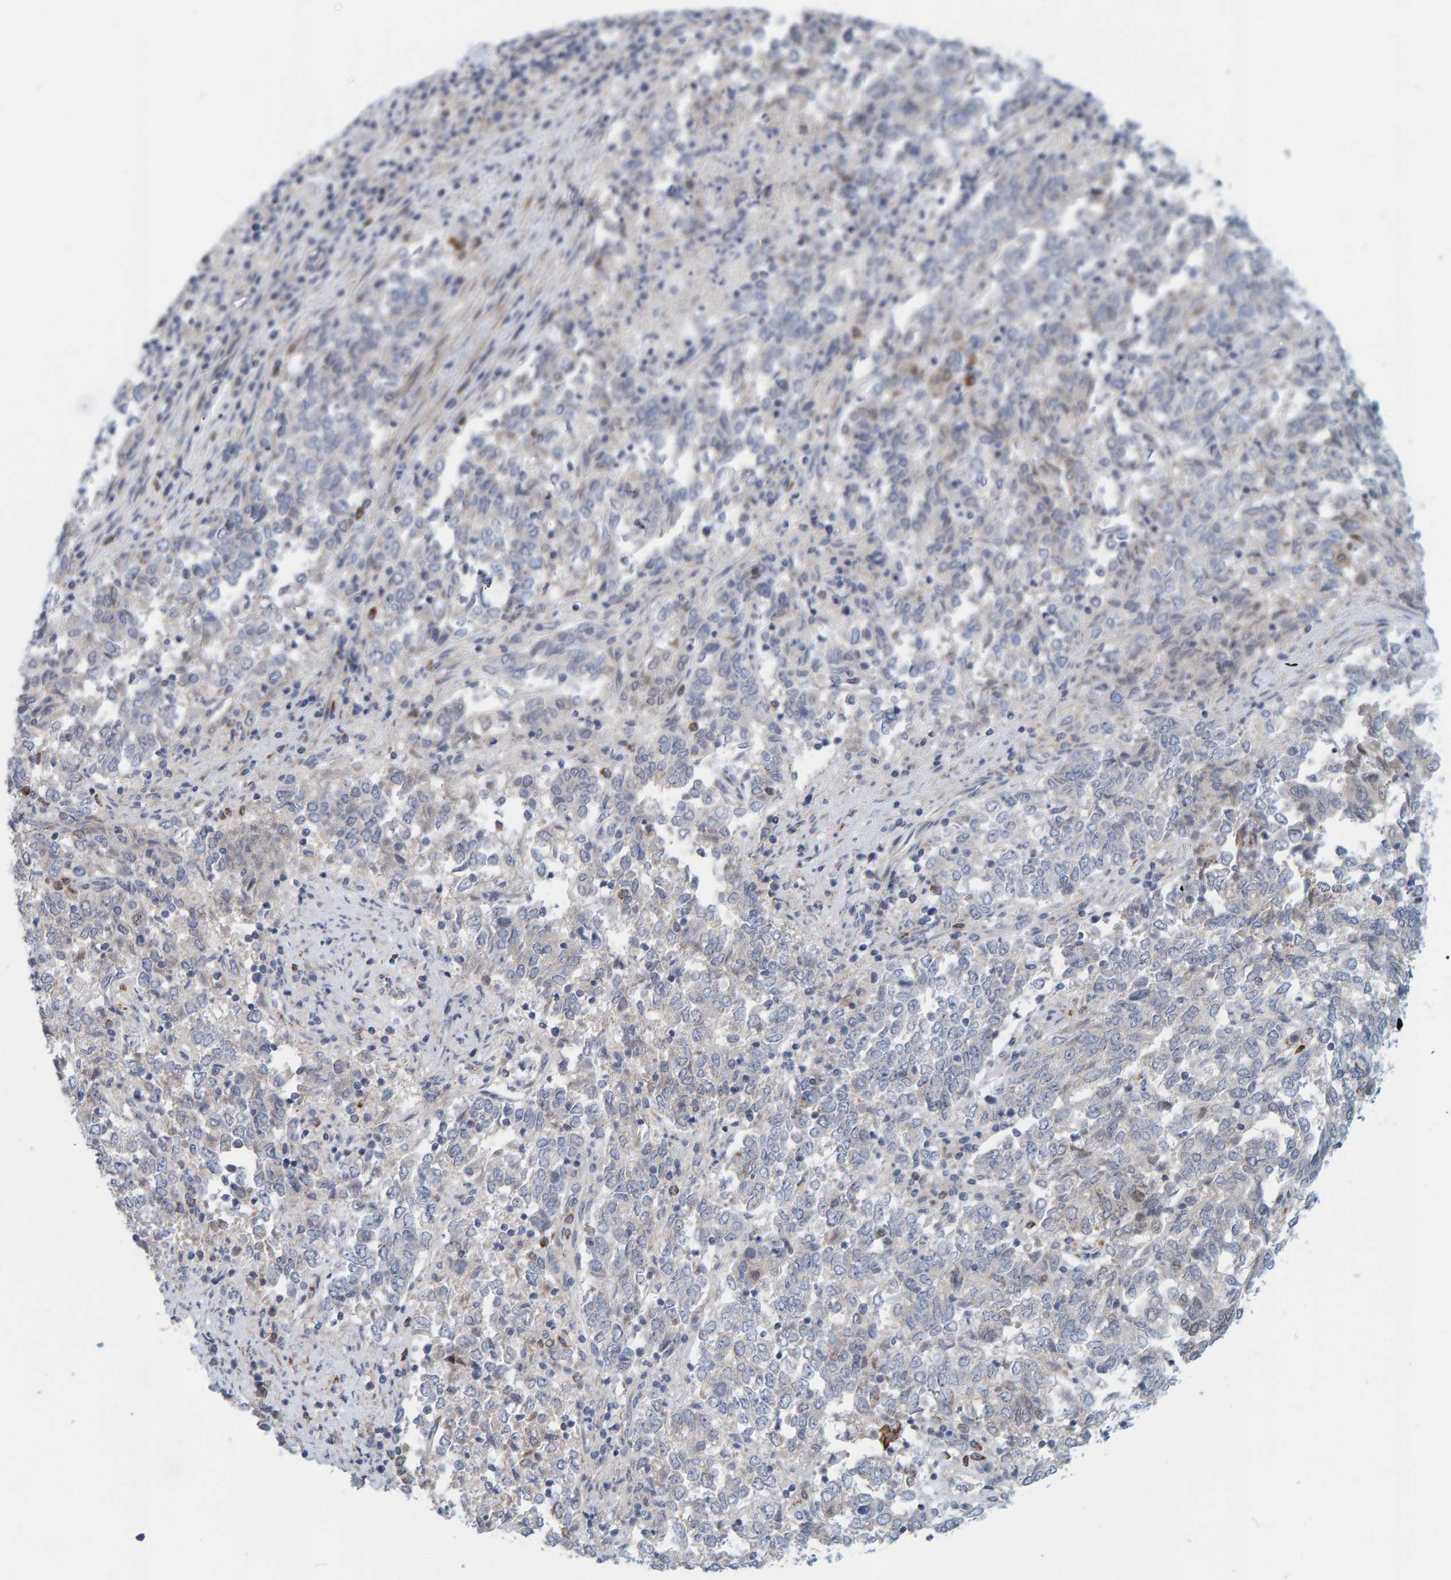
{"staining": {"intensity": "negative", "quantity": "none", "location": "none"}, "tissue": "endometrial cancer", "cell_type": "Tumor cells", "image_type": "cancer", "snomed": [{"axis": "morphology", "description": "Adenocarcinoma, NOS"}, {"axis": "topography", "description": "Endometrium"}], "caption": "Immunohistochemistry (IHC) micrograph of human adenocarcinoma (endometrial) stained for a protein (brown), which reveals no staining in tumor cells. (DAB (3,3'-diaminobenzidine) immunohistochemistry (IHC) visualized using brightfield microscopy, high magnification).", "gene": "ZC3H3", "patient": {"sex": "female", "age": 80}}